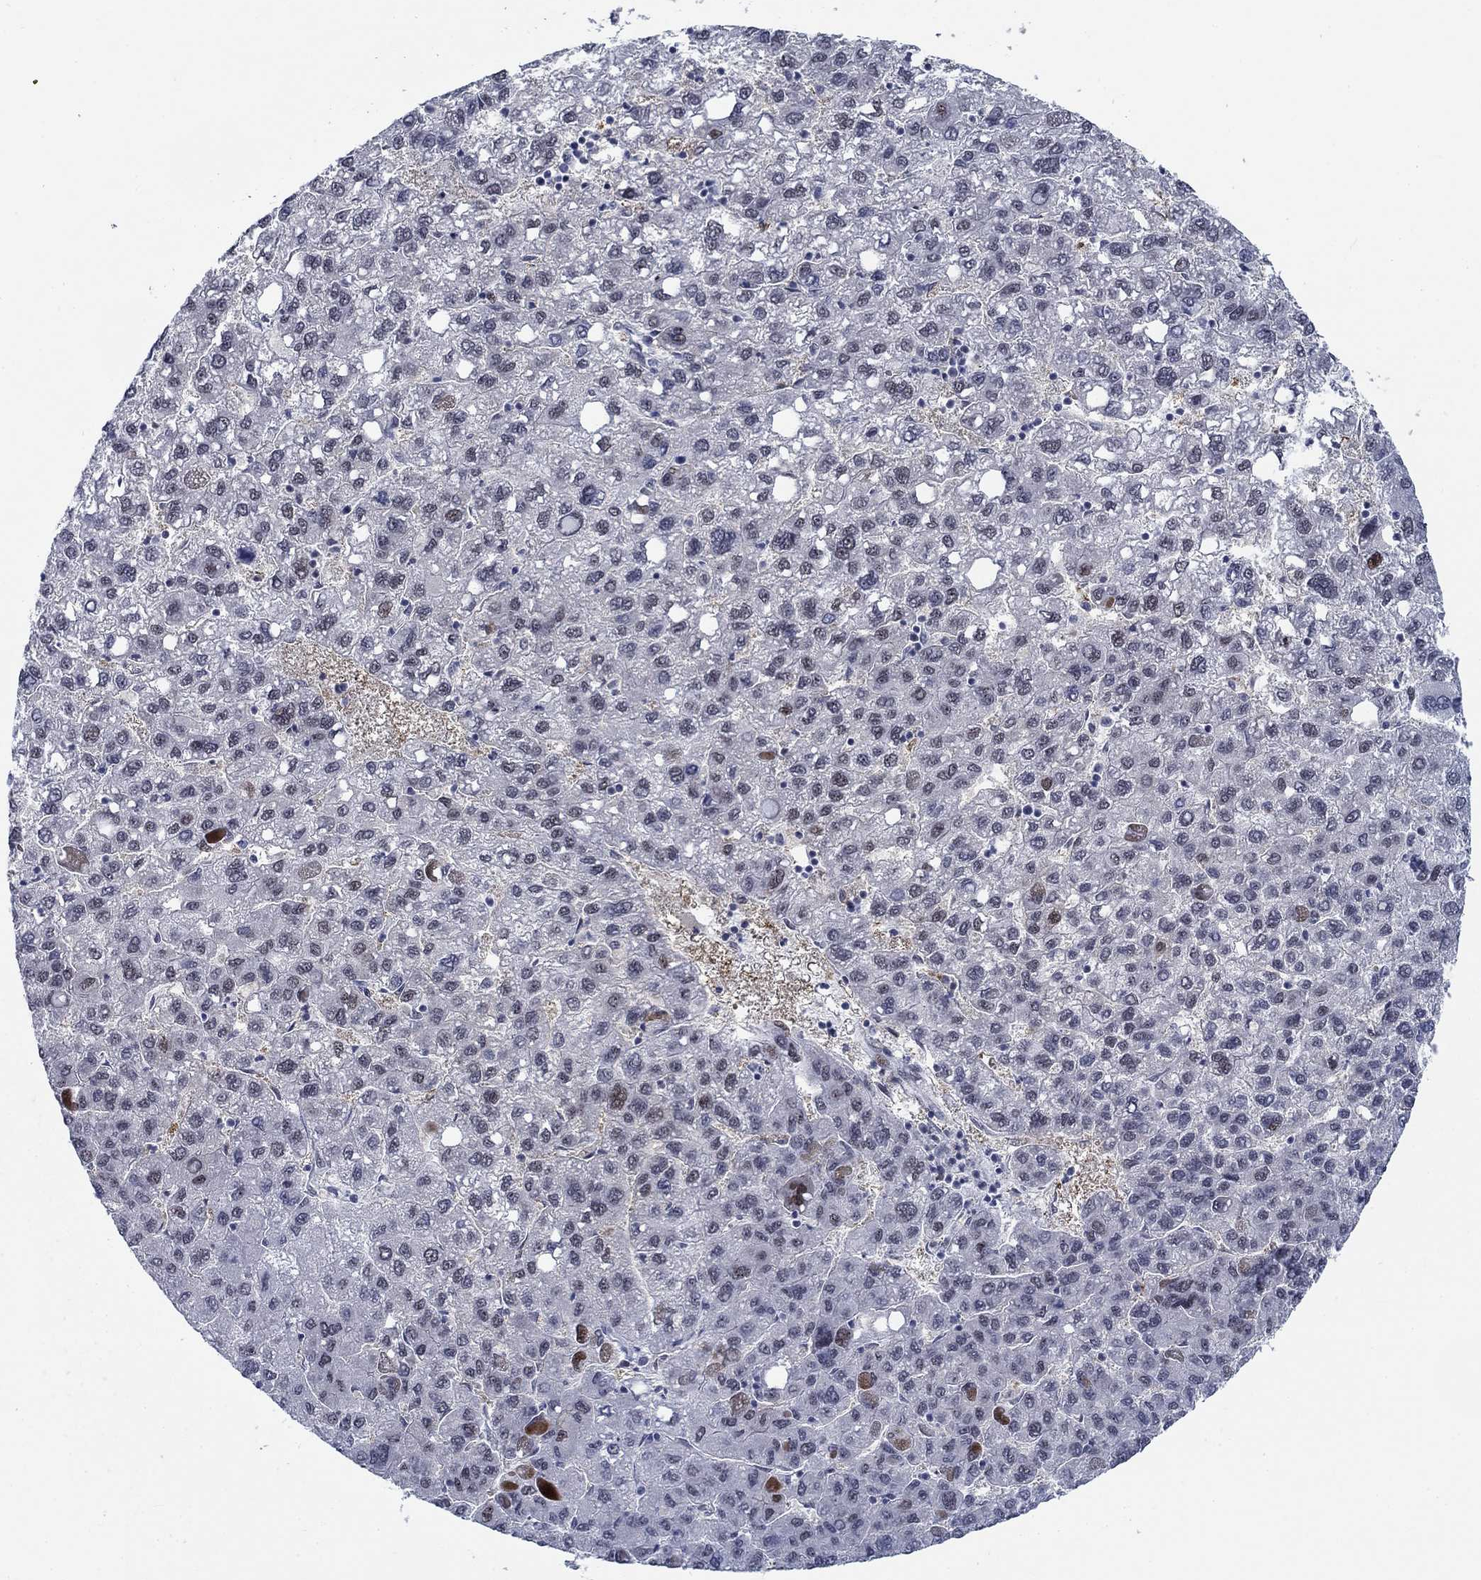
{"staining": {"intensity": "negative", "quantity": "none", "location": "none"}, "tissue": "liver cancer", "cell_type": "Tumor cells", "image_type": "cancer", "snomed": [{"axis": "morphology", "description": "Carcinoma, Hepatocellular, NOS"}, {"axis": "topography", "description": "Liver"}], "caption": "Micrograph shows no significant protein staining in tumor cells of hepatocellular carcinoma (liver). (DAB (3,3'-diaminobenzidine) immunohistochemistry with hematoxylin counter stain).", "gene": "NEU3", "patient": {"sex": "female", "age": 82}}